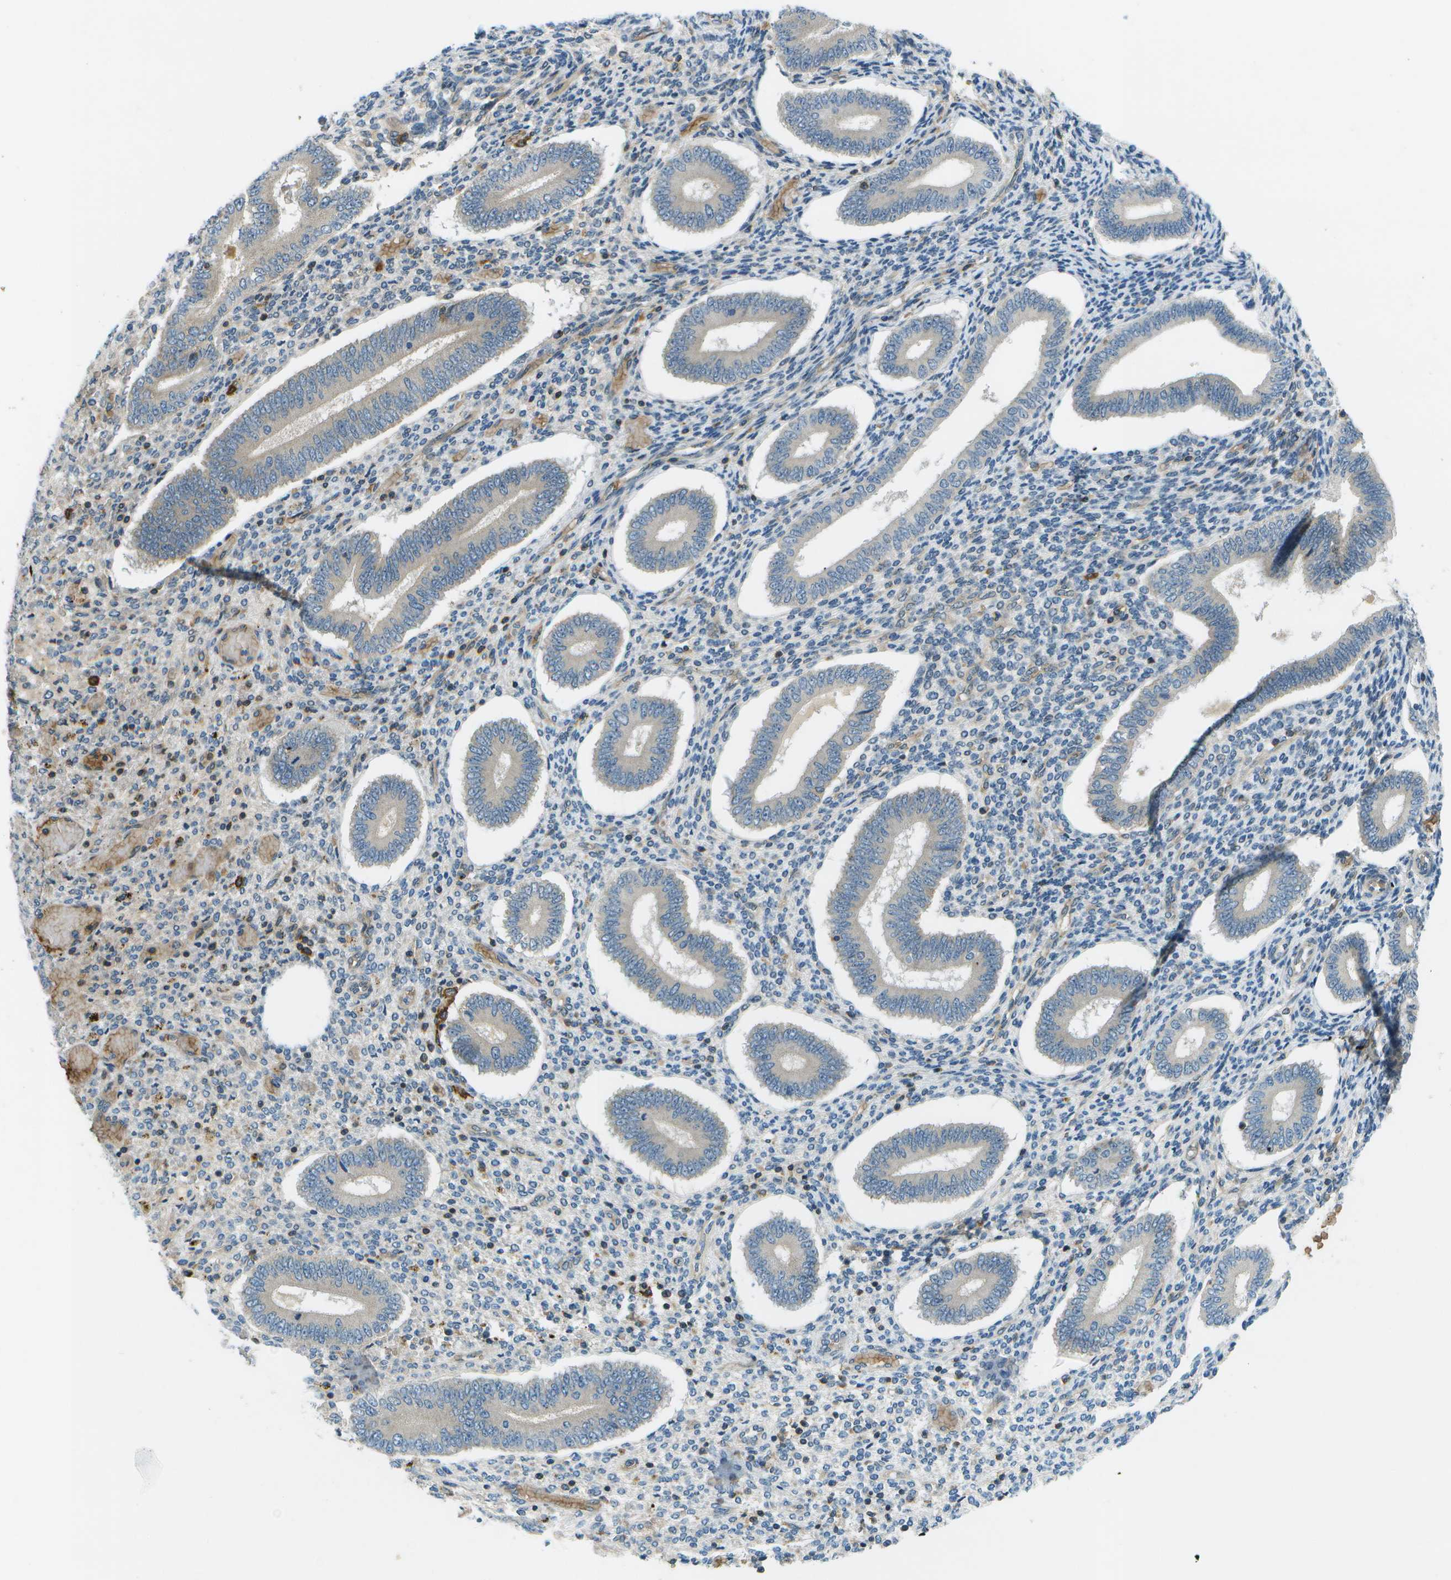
{"staining": {"intensity": "negative", "quantity": "none", "location": "none"}, "tissue": "endometrium", "cell_type": "Cells in endometrial stroma", "image_type": "normal", "snomed": [{"axis": "morphology", "description": "Normal tissue, NOS"}, {"axis": "topography", "description": "Endometrium"}], "caption": "Immunohistochemistry histopathology image of benign endometrium: human endometrium stained with DAB reveals no significant protein expression in cells in endometrial stroma.", "gene": "CTIF", "patient": {"sex": "female", "age": 42}}